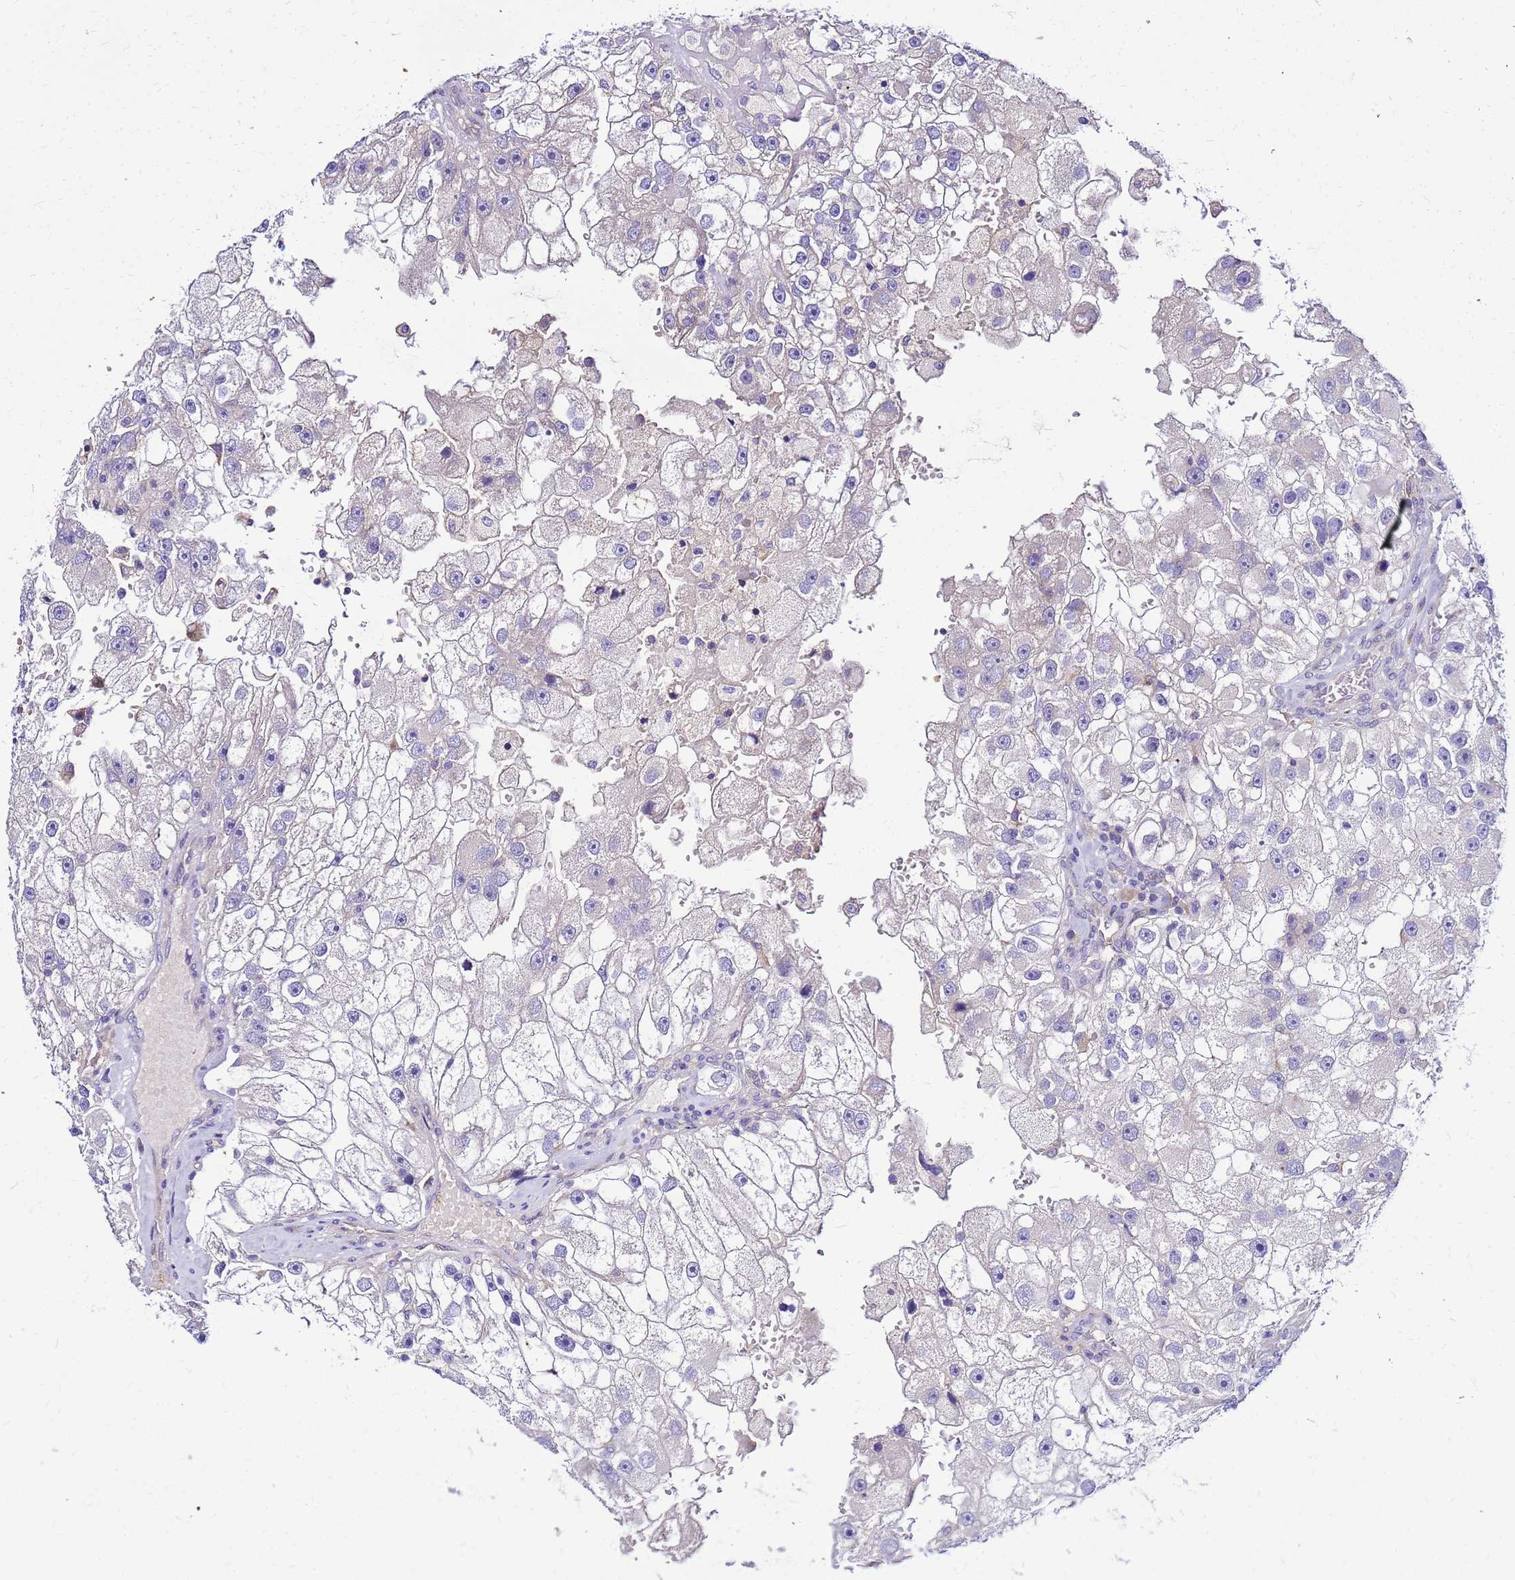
{"staining": {"intensity": "negative", "quantity": "none", "location": "none"}, "tissue": "renal cancer", "cell_type": "Tumor cells", "image_type": "cancer", "snomed": [{"axis": "morphology", "description": "Adenocarcinoma, NOS"}, {"axis": "topography", "description": "Kidney"}], "caption": "The immunohistochemistry photomicrograph has no significant positivity in tumor cells of renal cancer (adenocarcinoma) tissue.", "gene": "HERC5", "patient": {"sex": "male", "age": 63}}